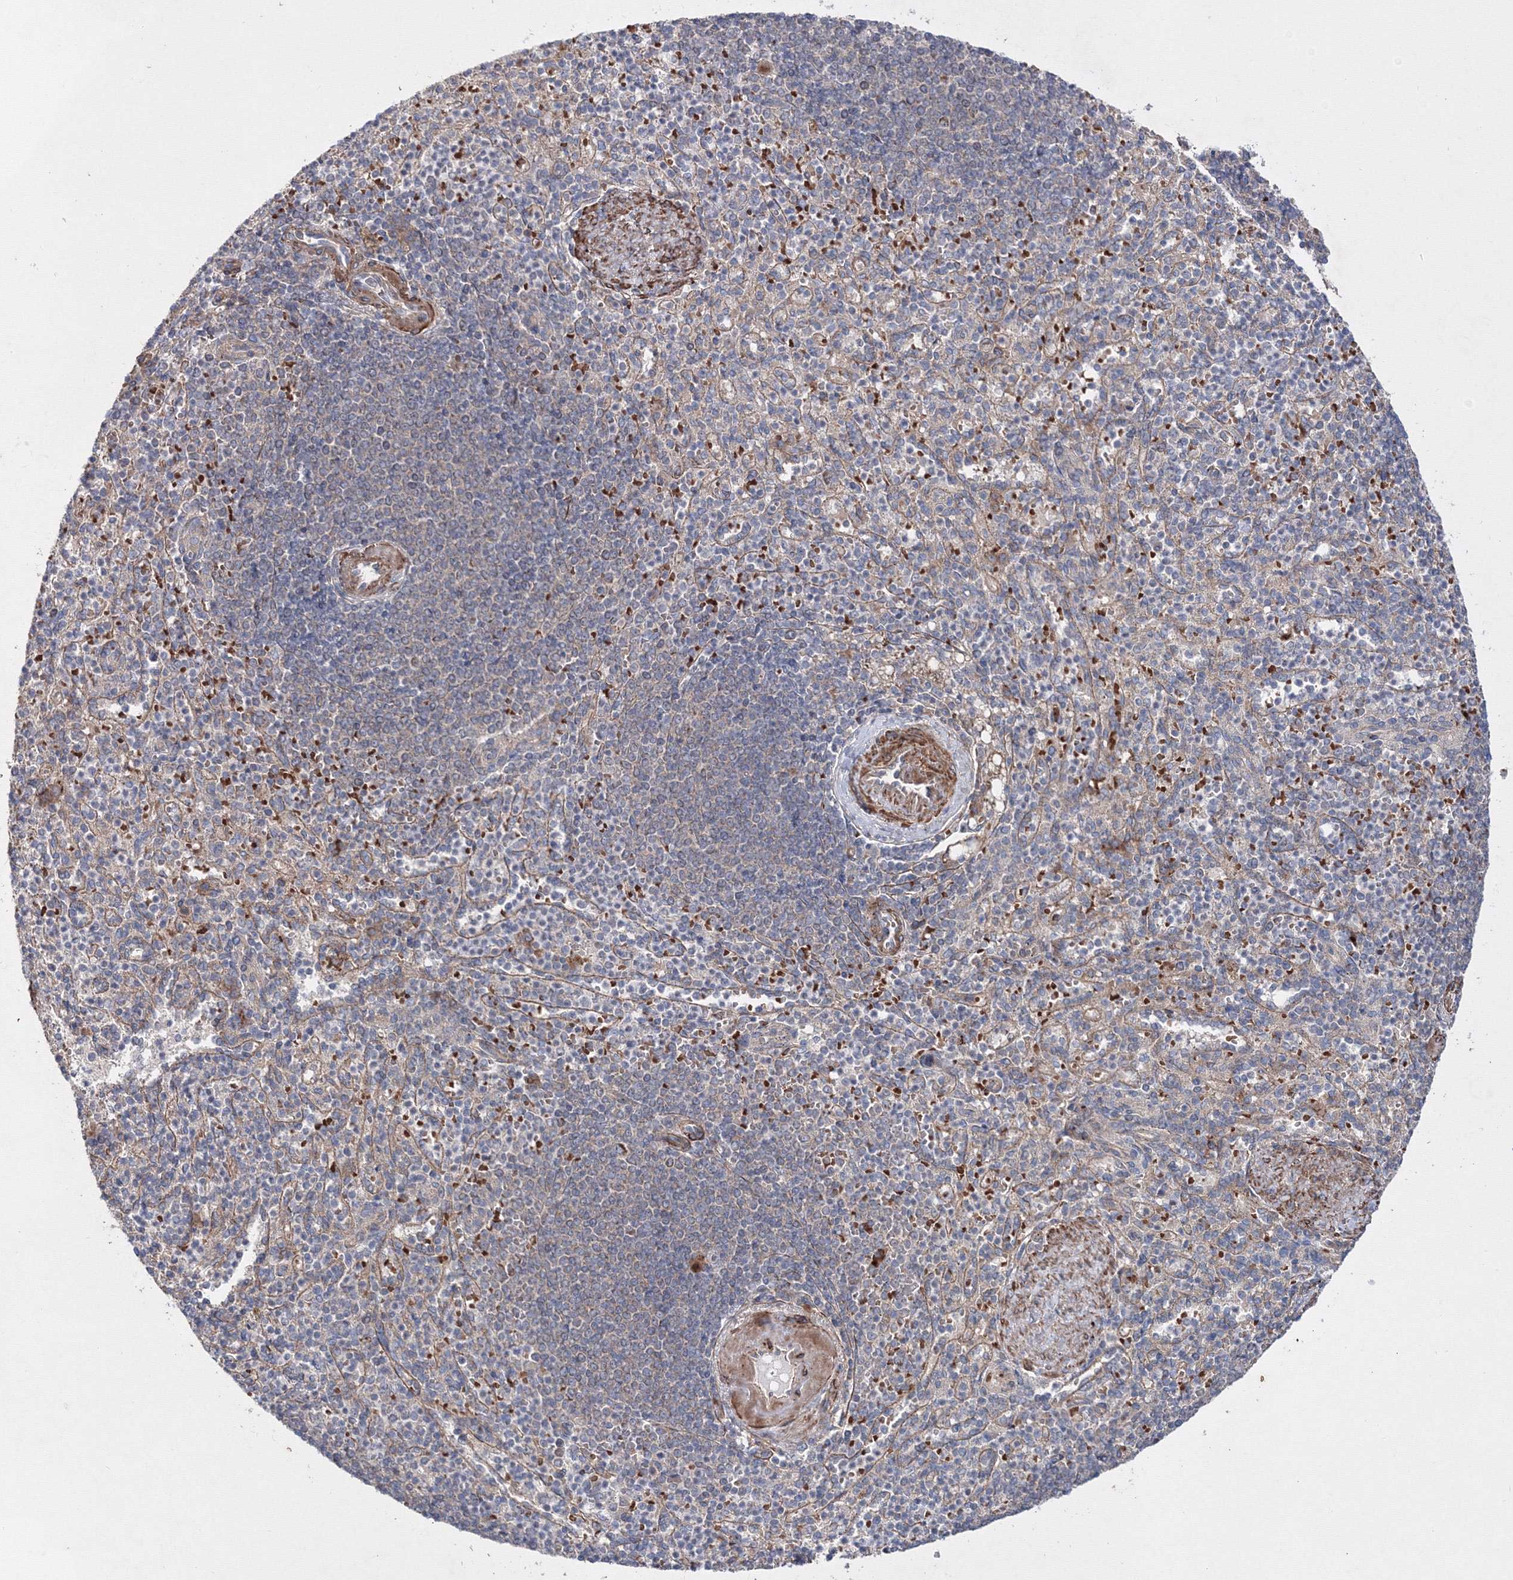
{"staining": {"intensity": "negative", "quantity": "none", "location": "none"}, "tissue": "spleen", "cell_type": "Cells in red pulp", "image_type": "normal", "snomed": [{"axis": "morphology", "description": "Normal tissue, NOS"}, {"axis": "topography", "description": "Spleen"}], "caption": "DAB (3,3'-diaminobenzidine) immunohistochemical staining of normal spleen reveals no significant positivity in cells in red pulp.", "gene": "GFM1", "patient": {"sex": "female", "age": 74}}